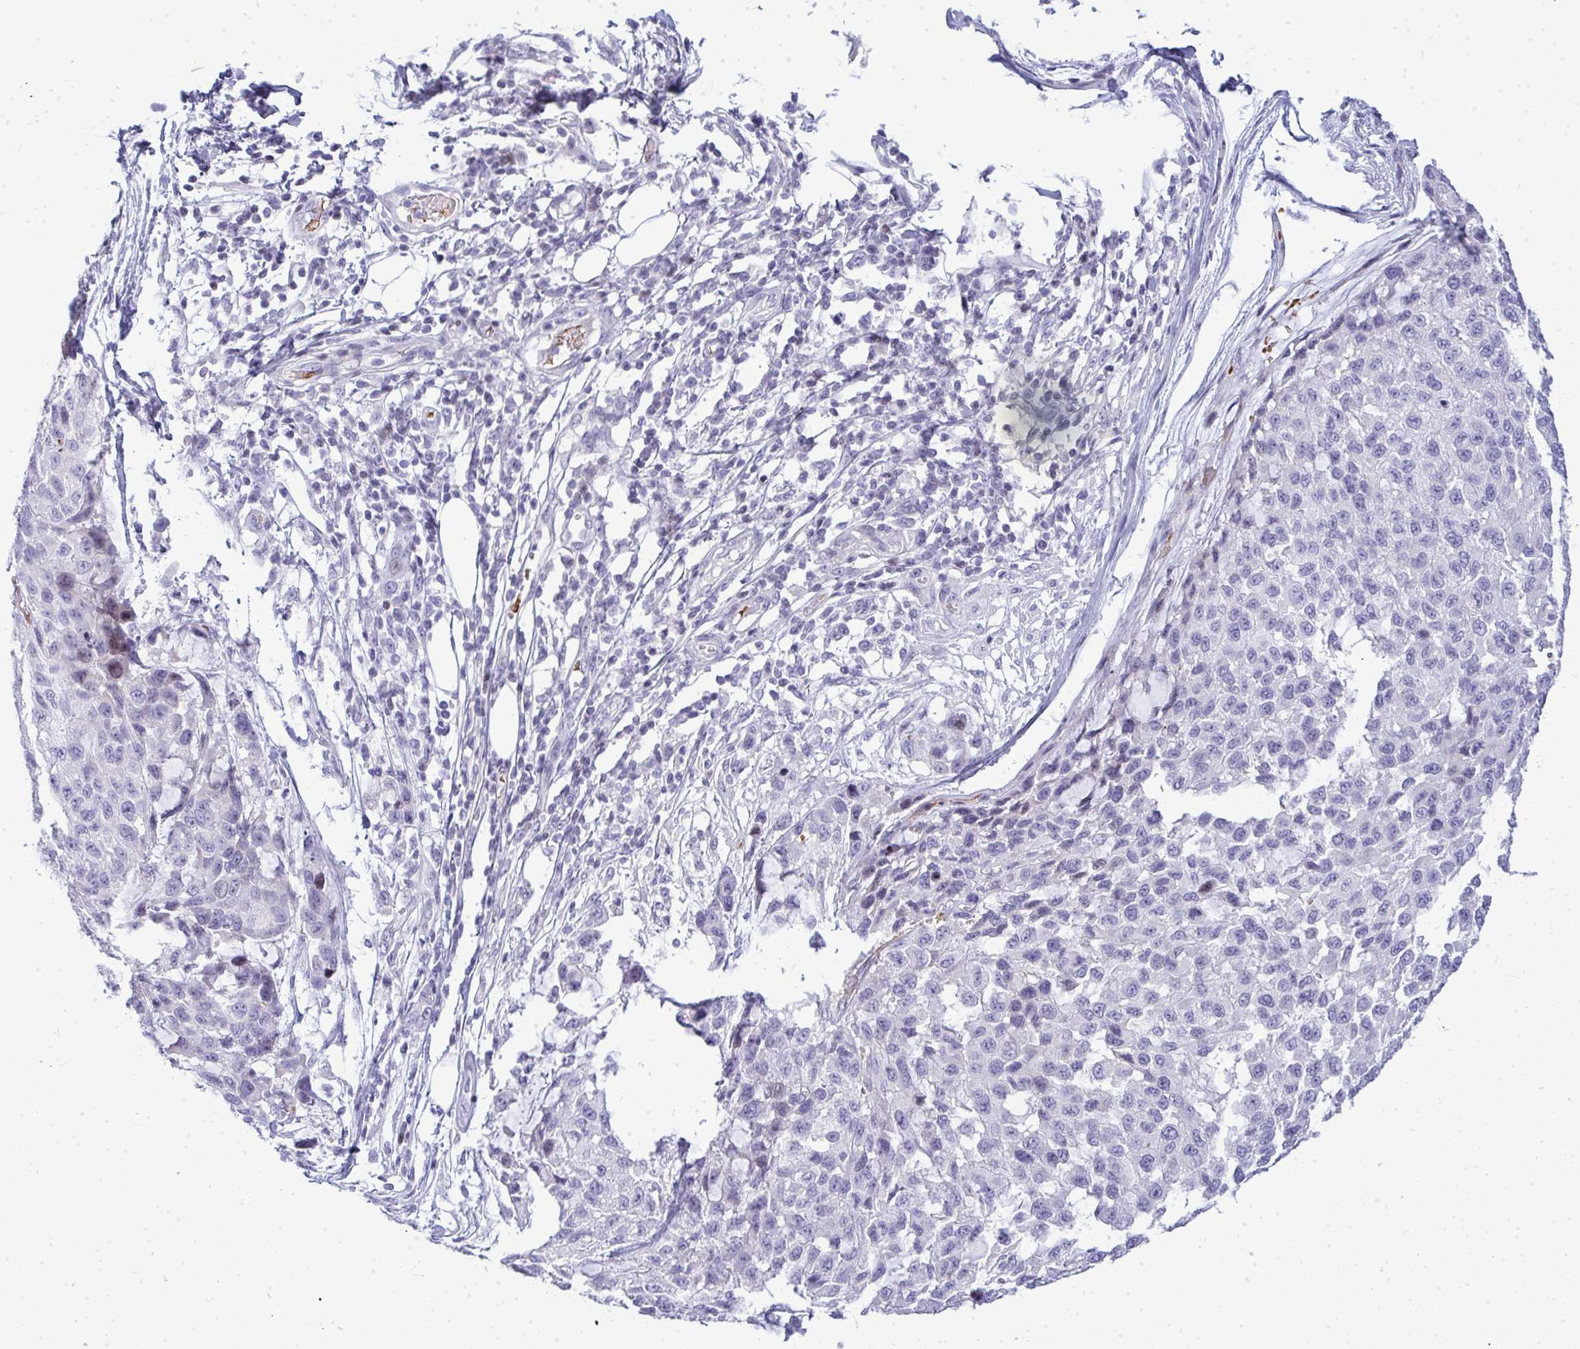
{"staining": {"intensity": "negative", "quantity": "none", "location": "none"}, "tissue": "melanoma", "cell_type": "Tumor cells", "image_type": "cancer", "snomed": [{"axis": "morphology", "description": "Malignant melanoma, NOS"}, {"axis": "topography", "description": "Skin"}], "caption": "Immunohistochemical staining of malignant melanoma displays no significant expression in tumor cells.", "gene": "ZNF182", "patient": {"sex": "male", "age": 62}}